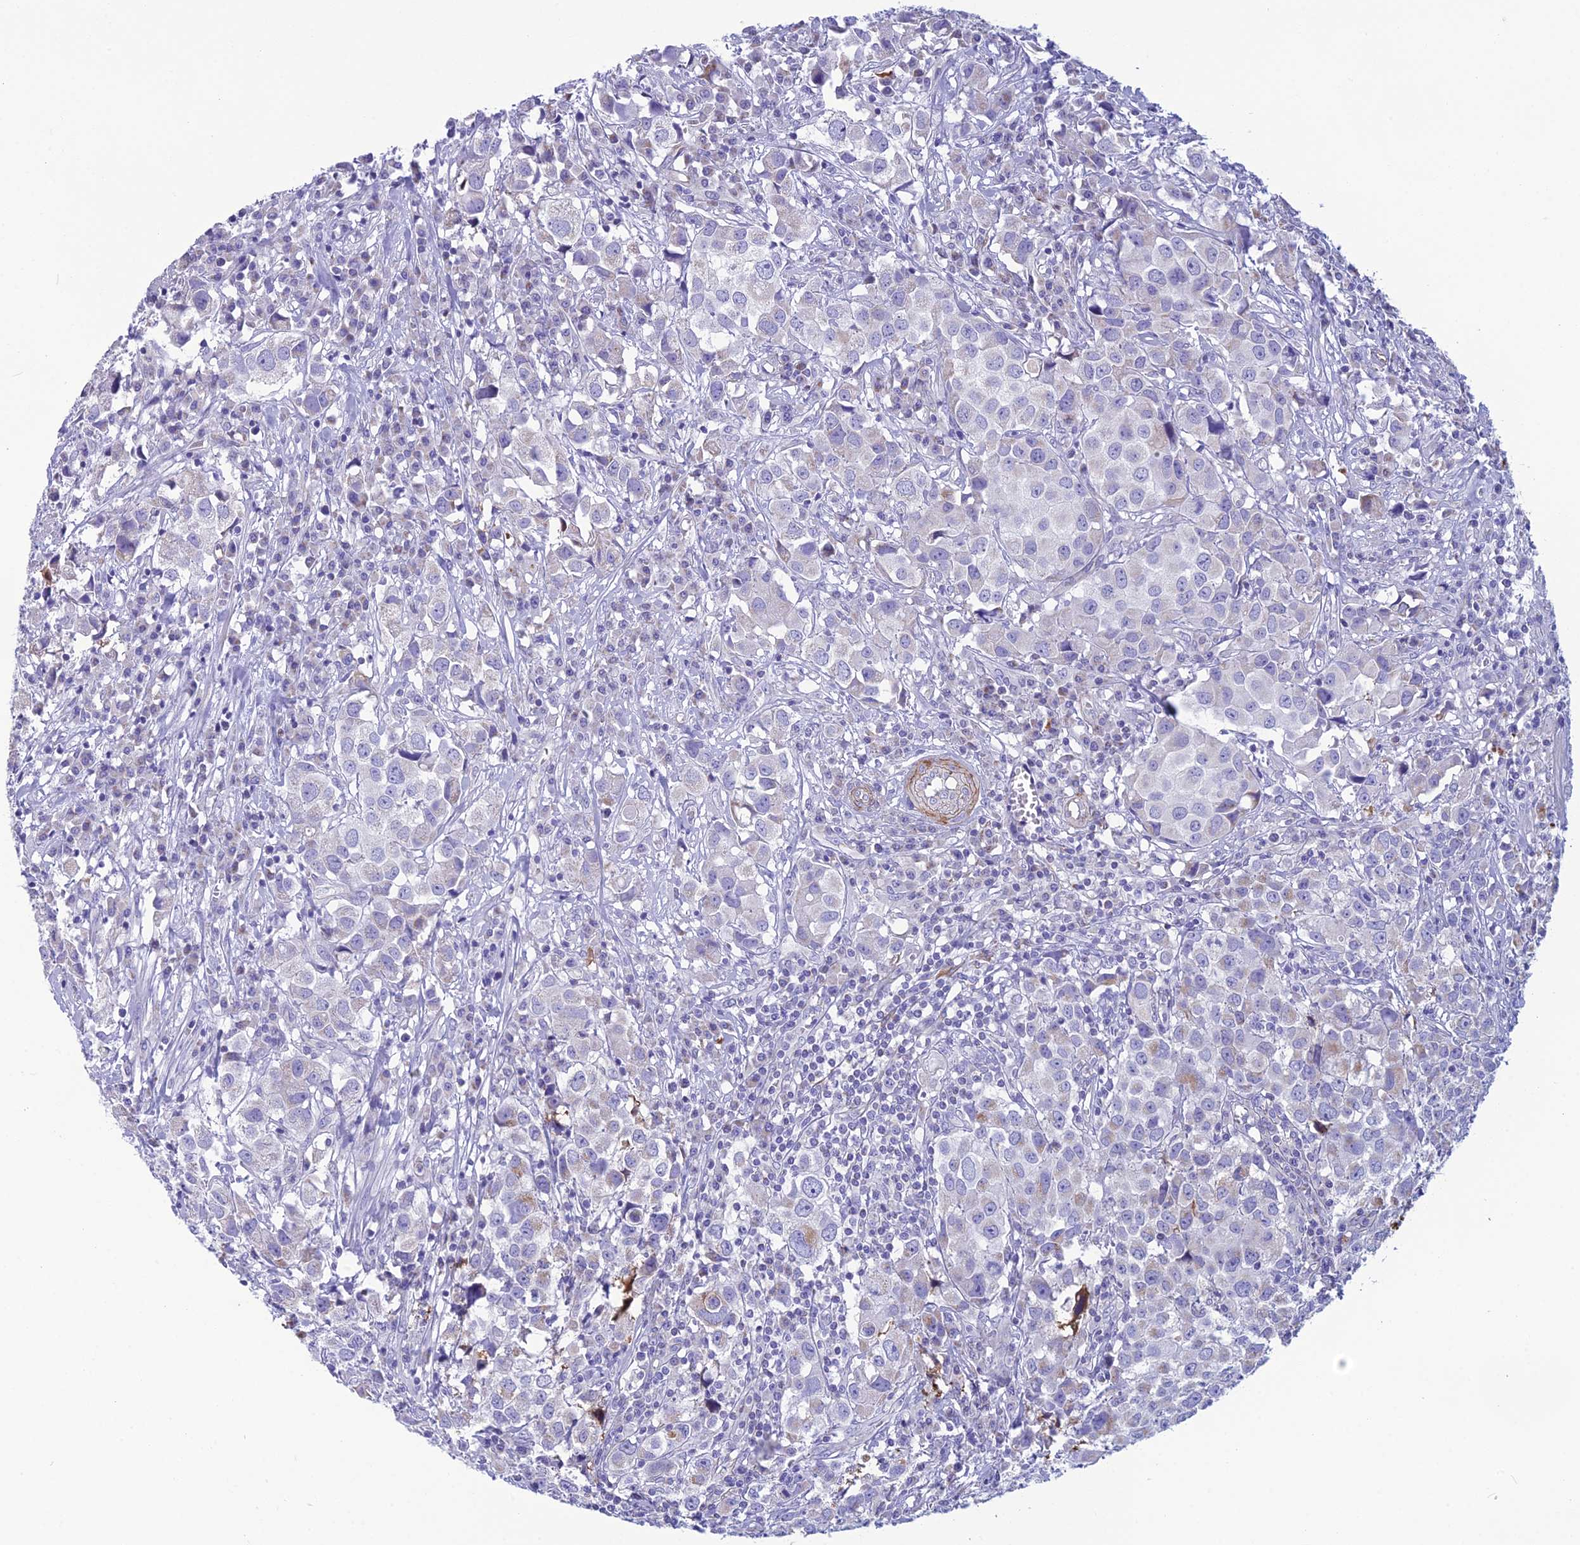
{"staining": {"intensity": "negative", "quantity": "none", "location": "none"}, "tissue": "urothelial cancer", "cell_type": "Tumor cells", "image_type": "cancer", "snomed": [{"axis": "morphology", "description": "Urothelial carcinoma, High grade"}, {"axis": "topography", "description": "Urinary bladder"}], "caption": "The IHC photomicrograph has no significant staining in tumor cells of urothelial cancer tissue.", "gene": "POMGNT1", "patient": {"sex": "female", "age": 75}}